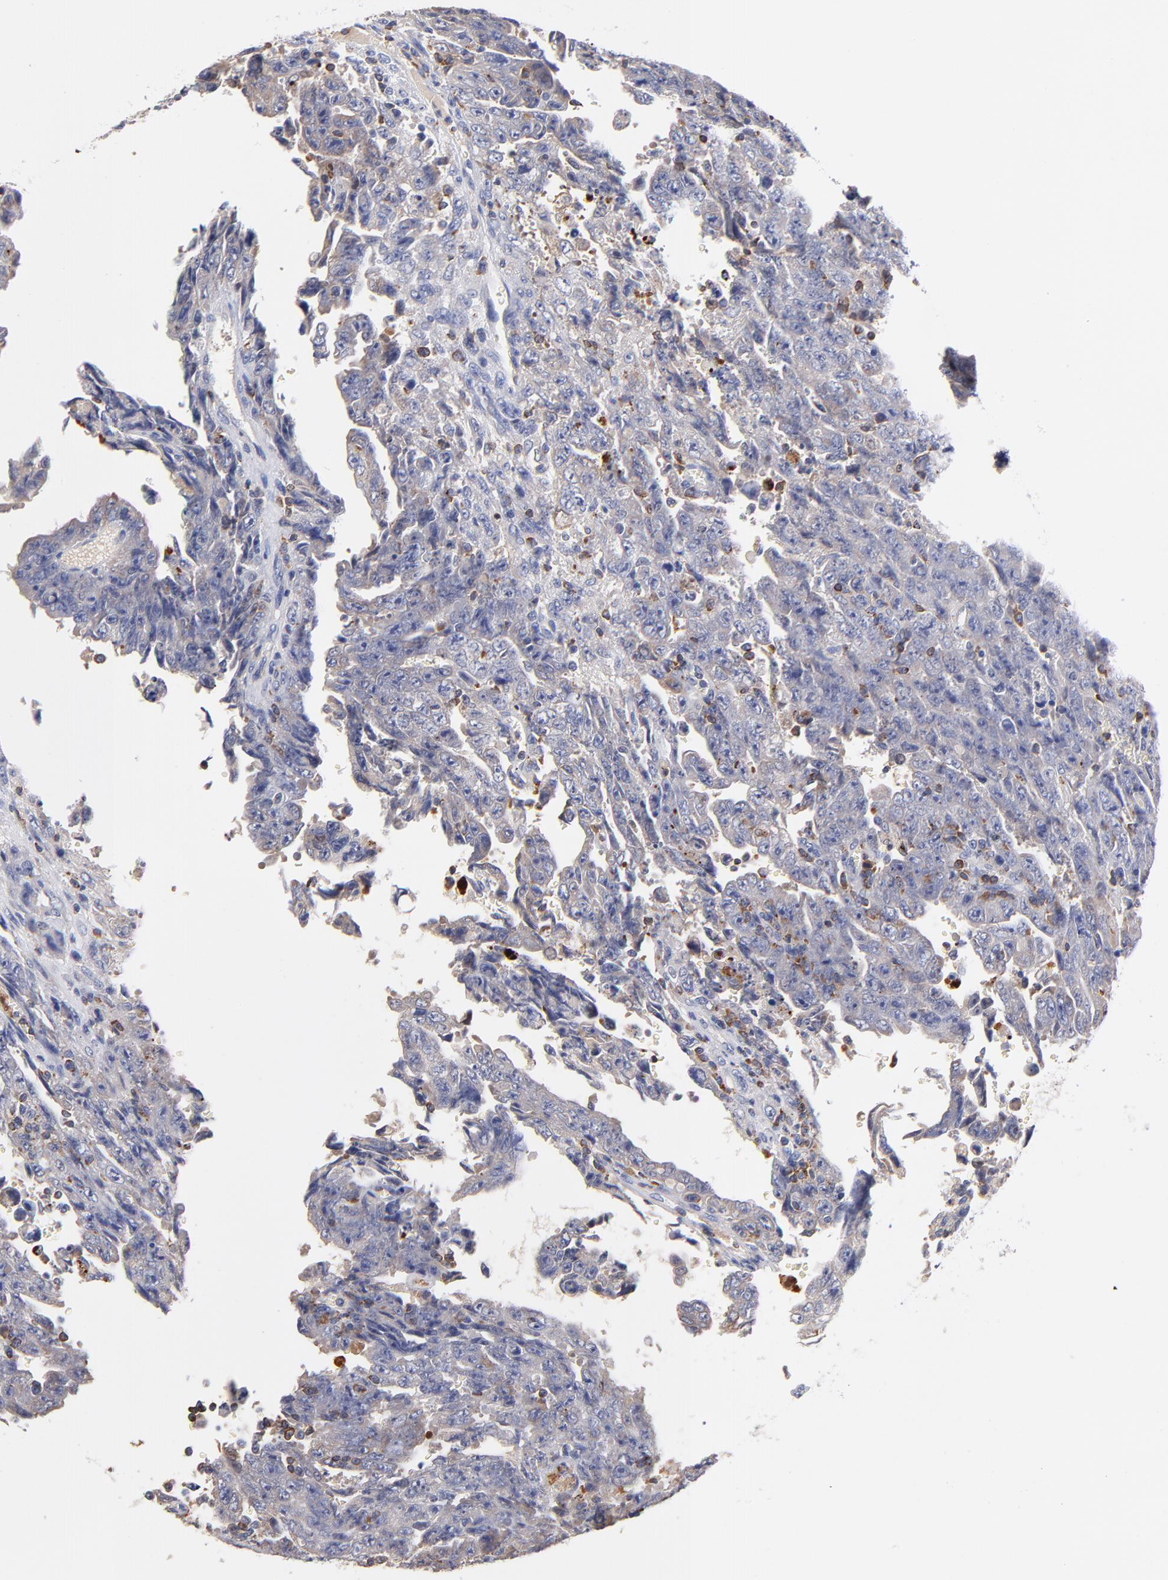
{"staining": {"intensity": "negative", "quantity": "none", "location": "none"}, "tissue": "testis cancer", "cell_type": "Tumor cells", "image_type": "cancer", "snomed": [{"axis": "morphology", "description": "Carcinoma, Embryonal, NOS"}, {"axis": "topography", "description": "Testis"}], "caption": "Immunohistochemical staining of human embryonal carcinoma (testis) reveals no significant staining in tumor cells. (DAB immunohistochemistry, high magnification).", "gene": "KREMEN2", "patient": {"sex": "male", "age": 28}}